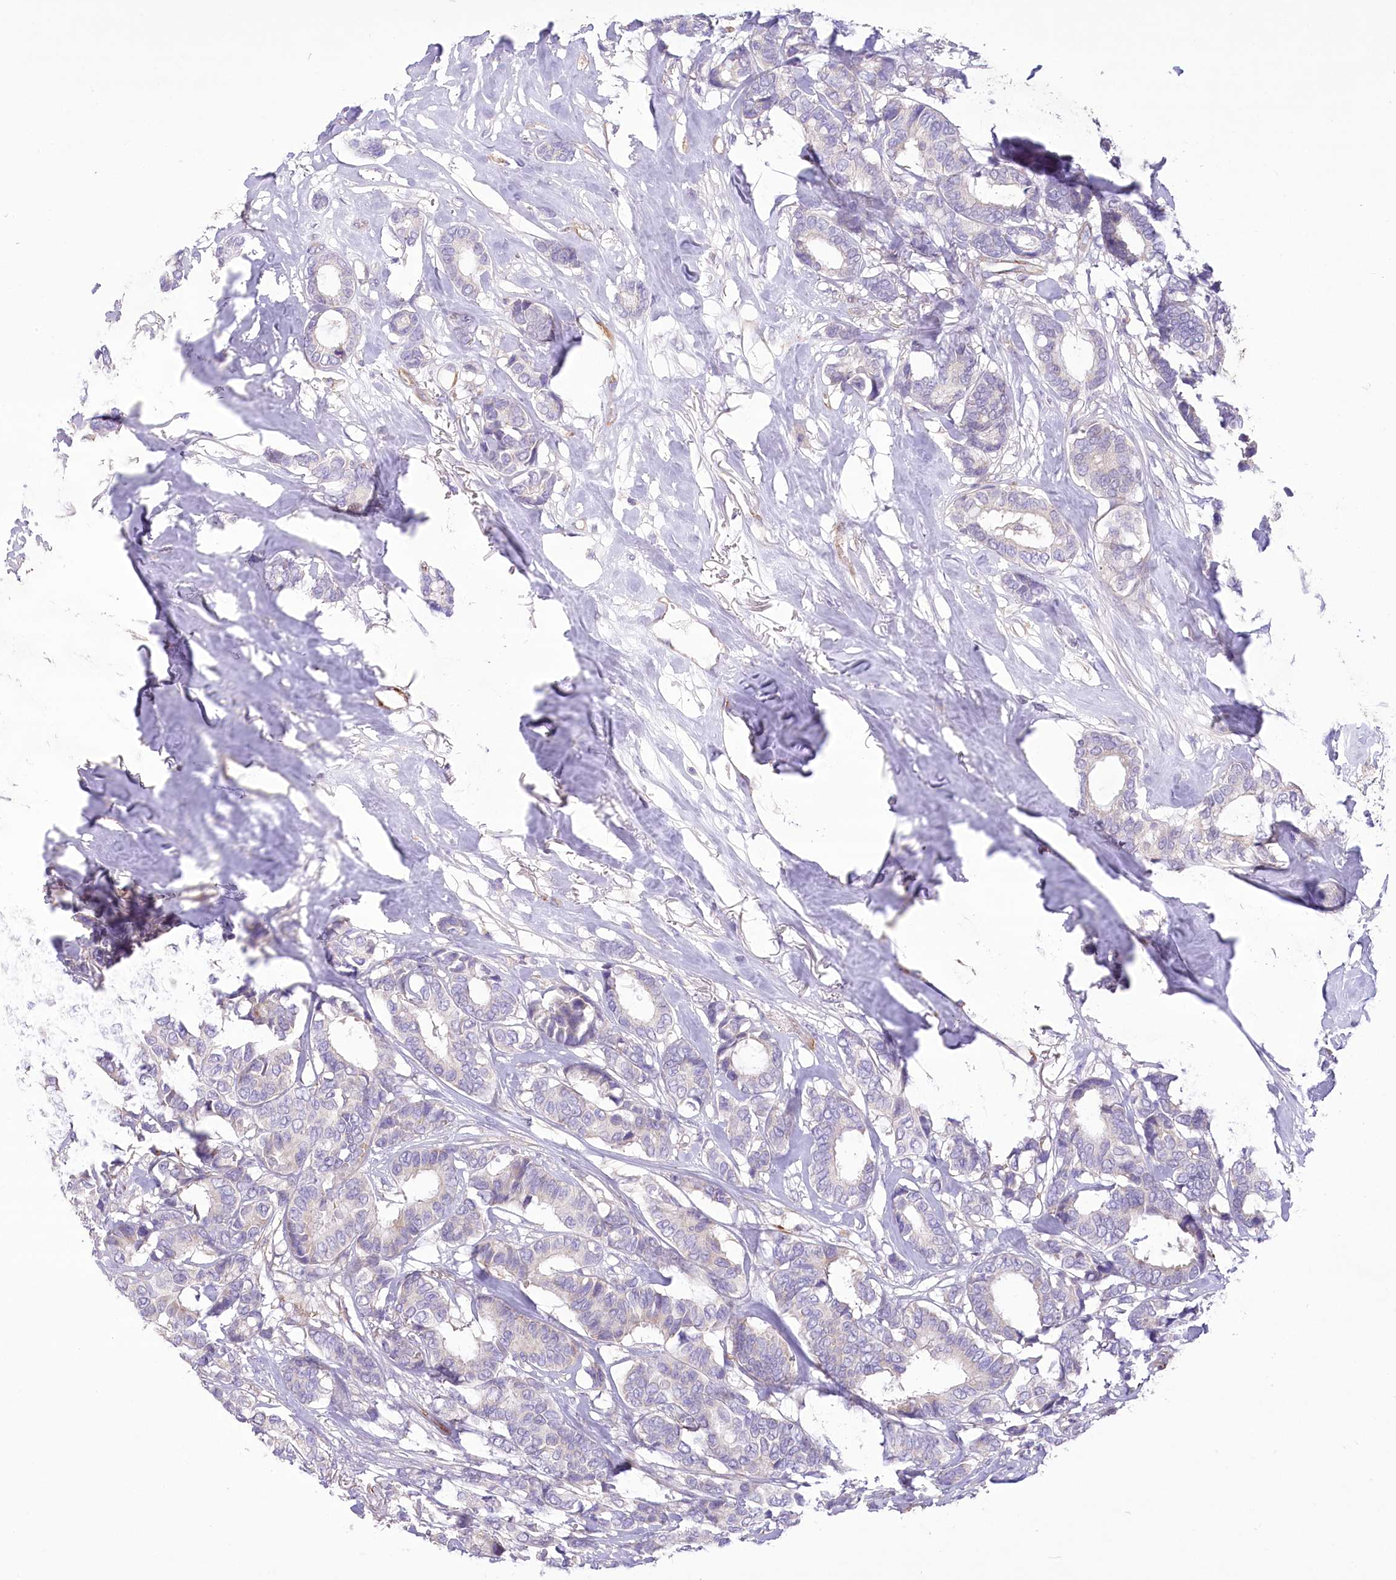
{"staining": {"intensity": "negative", "quantity": "none", "location": "none"}, "tissue": "breast cancer", "cell_type": "Tumor cells", "image_type": "cancer", "snomed": [{"axis": "morphology", "description": "Duct carcinoma"}, {"axis": "topography", "description": "Breast"}], "caption": "An immunohistochemistry histopathology image of breast intraductal carcinoma is shown. There is no staining in tumor cells of breast intraductal carcinoma.", "gene": "ANGPTL3", "patient": {"sex": "female", "age": 87}}